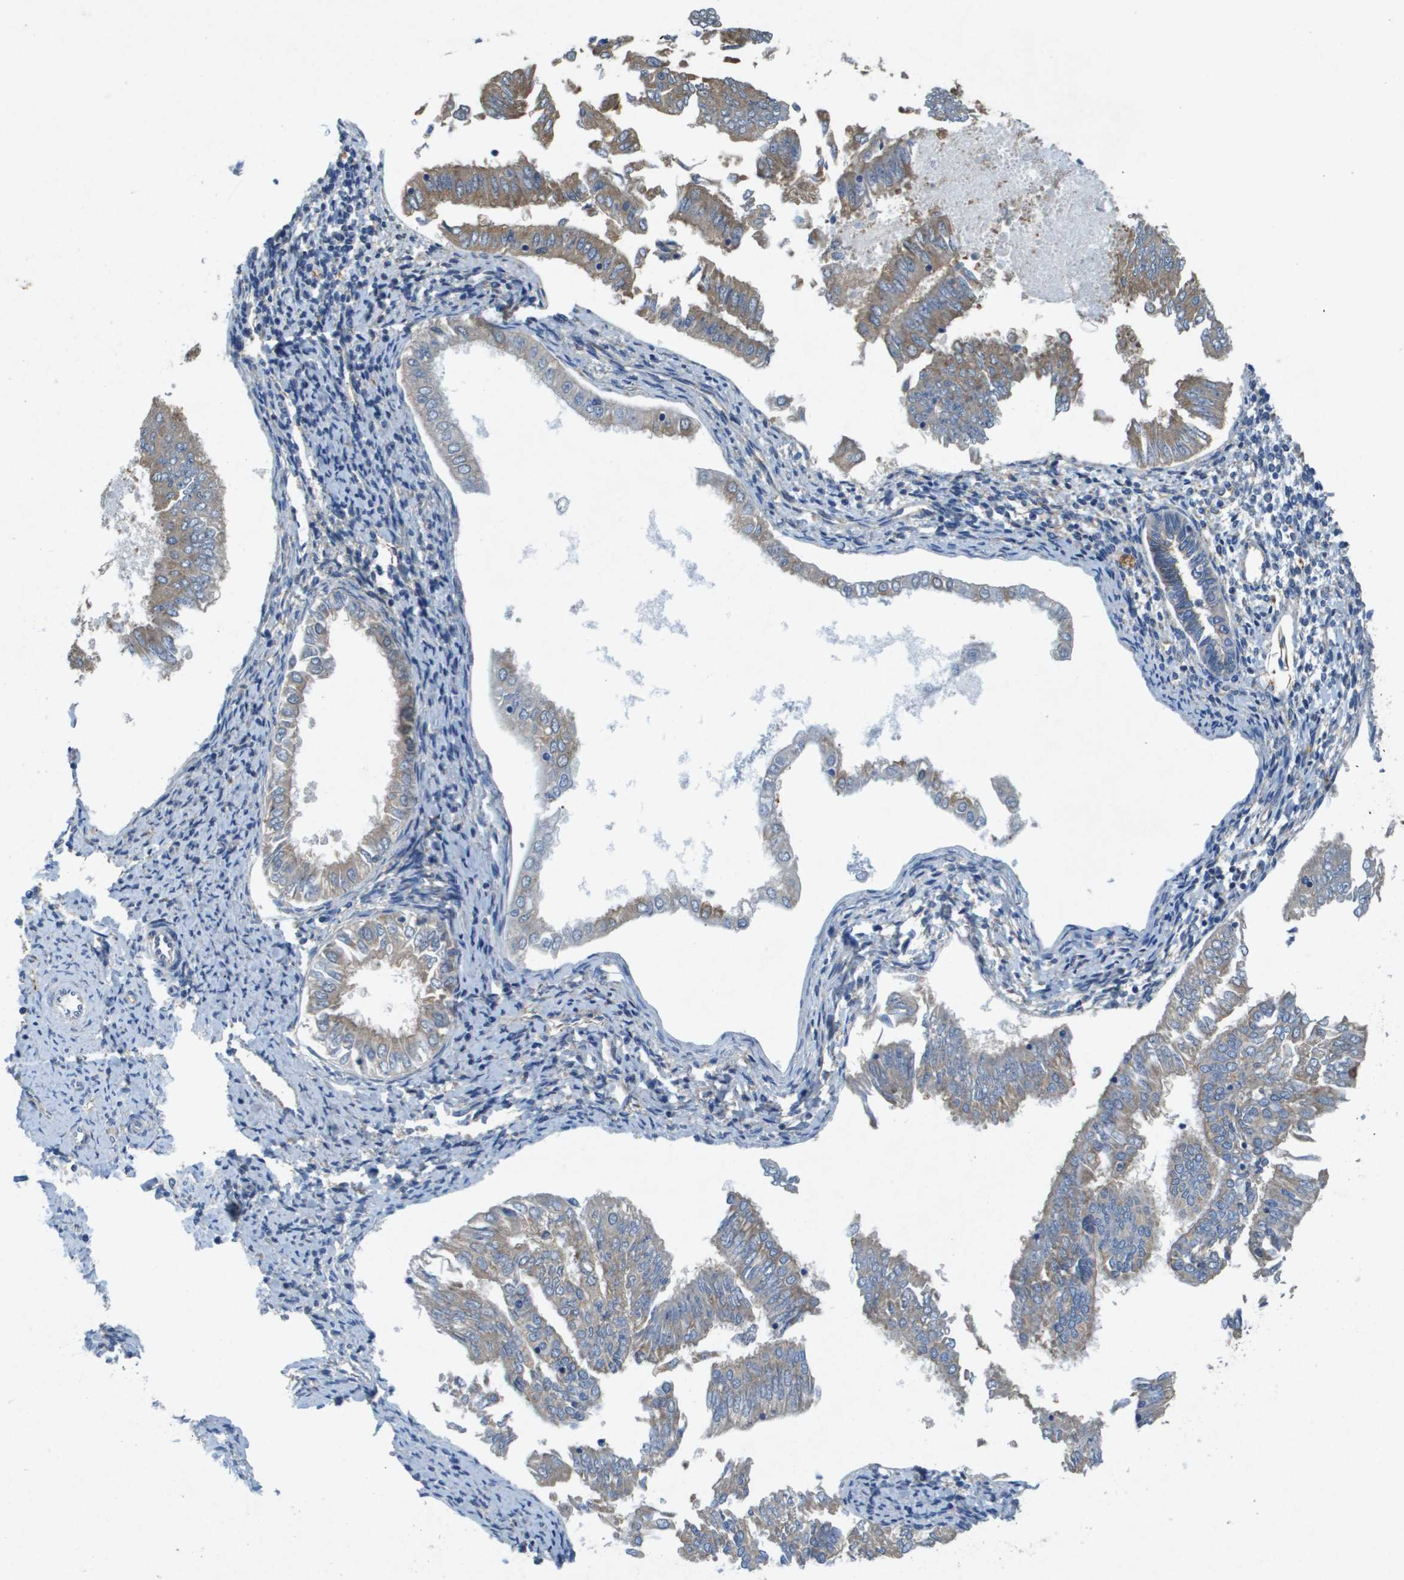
{"staining": {"intensity": "moderate", "quantity": "25%-75%", "location": "cytoplasmic/membranous"}, "tissue": "endometrial cancer", "cell_type": "Tumor cells", "image_type": "cancer", "snomed": [{"axis": "morphology", "description": "Adenocarcinoma, NOS"}, {"axis": "topography", "description": "Endometrium"}], "caption": "Brown immunohistochemical staining in human endometrial cancer (adenocarcinoma) demonstrates moderate cytoplasmic/membranous staining in approximately 25%-75% of tumor cells.", "gene": "PTPRT", "patient": {"sex": "female", "age": 53}}